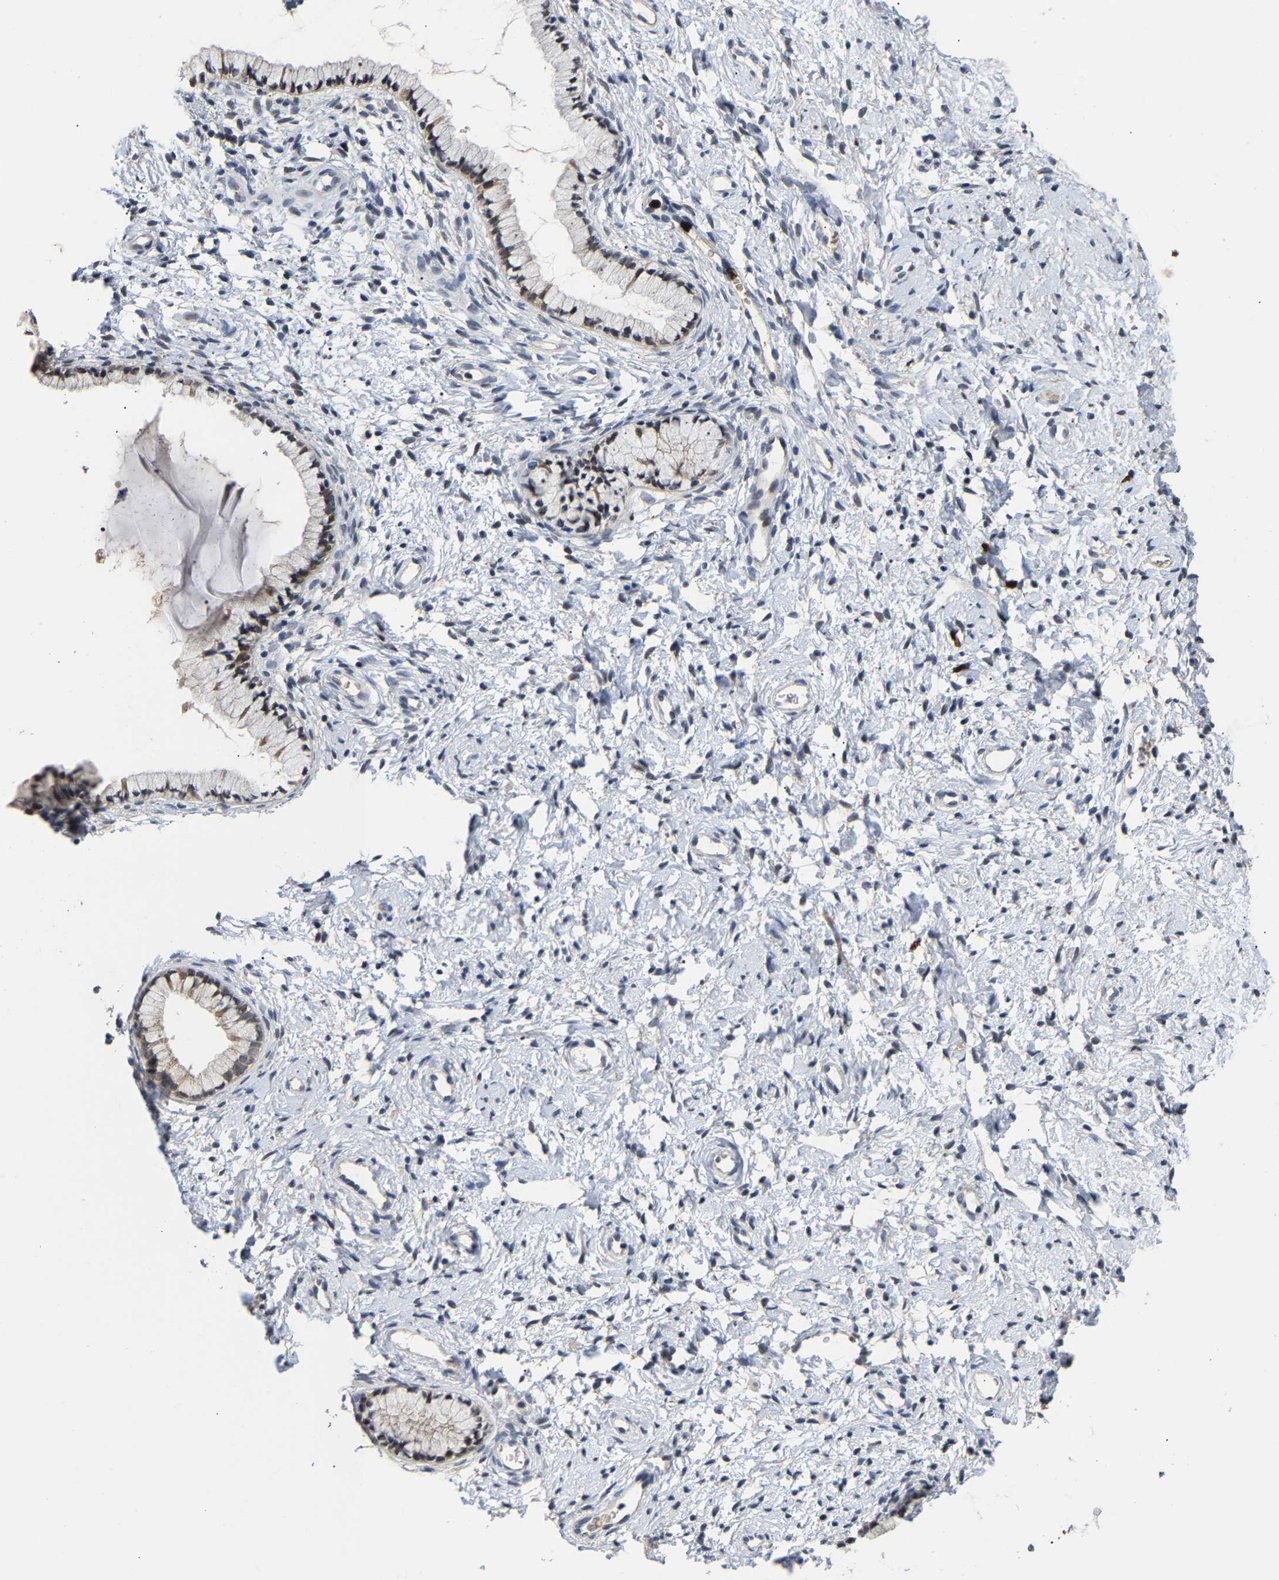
{"staining": {"intensity": "moderate", "quantity": ">75%", "location": "cytoplasmic/membranous,nuclear"}, "tissue": "cervix", "cell_type": "Glandular cells", "image_type": "normal", "snomed": [{"axis": "morphology", "description": "Normal tissue, NOS"}, {"axis": "topography", "description": "Cervix"}], "caption": "DAB immunohistochemical staining of normal human cervix reveals moderate cytoplasmic/membranous,nuclear protein staining in approximately >75% of glandular cells.", "gene": "TDRD7", "patient": {"sex": "female", "age": 72}}